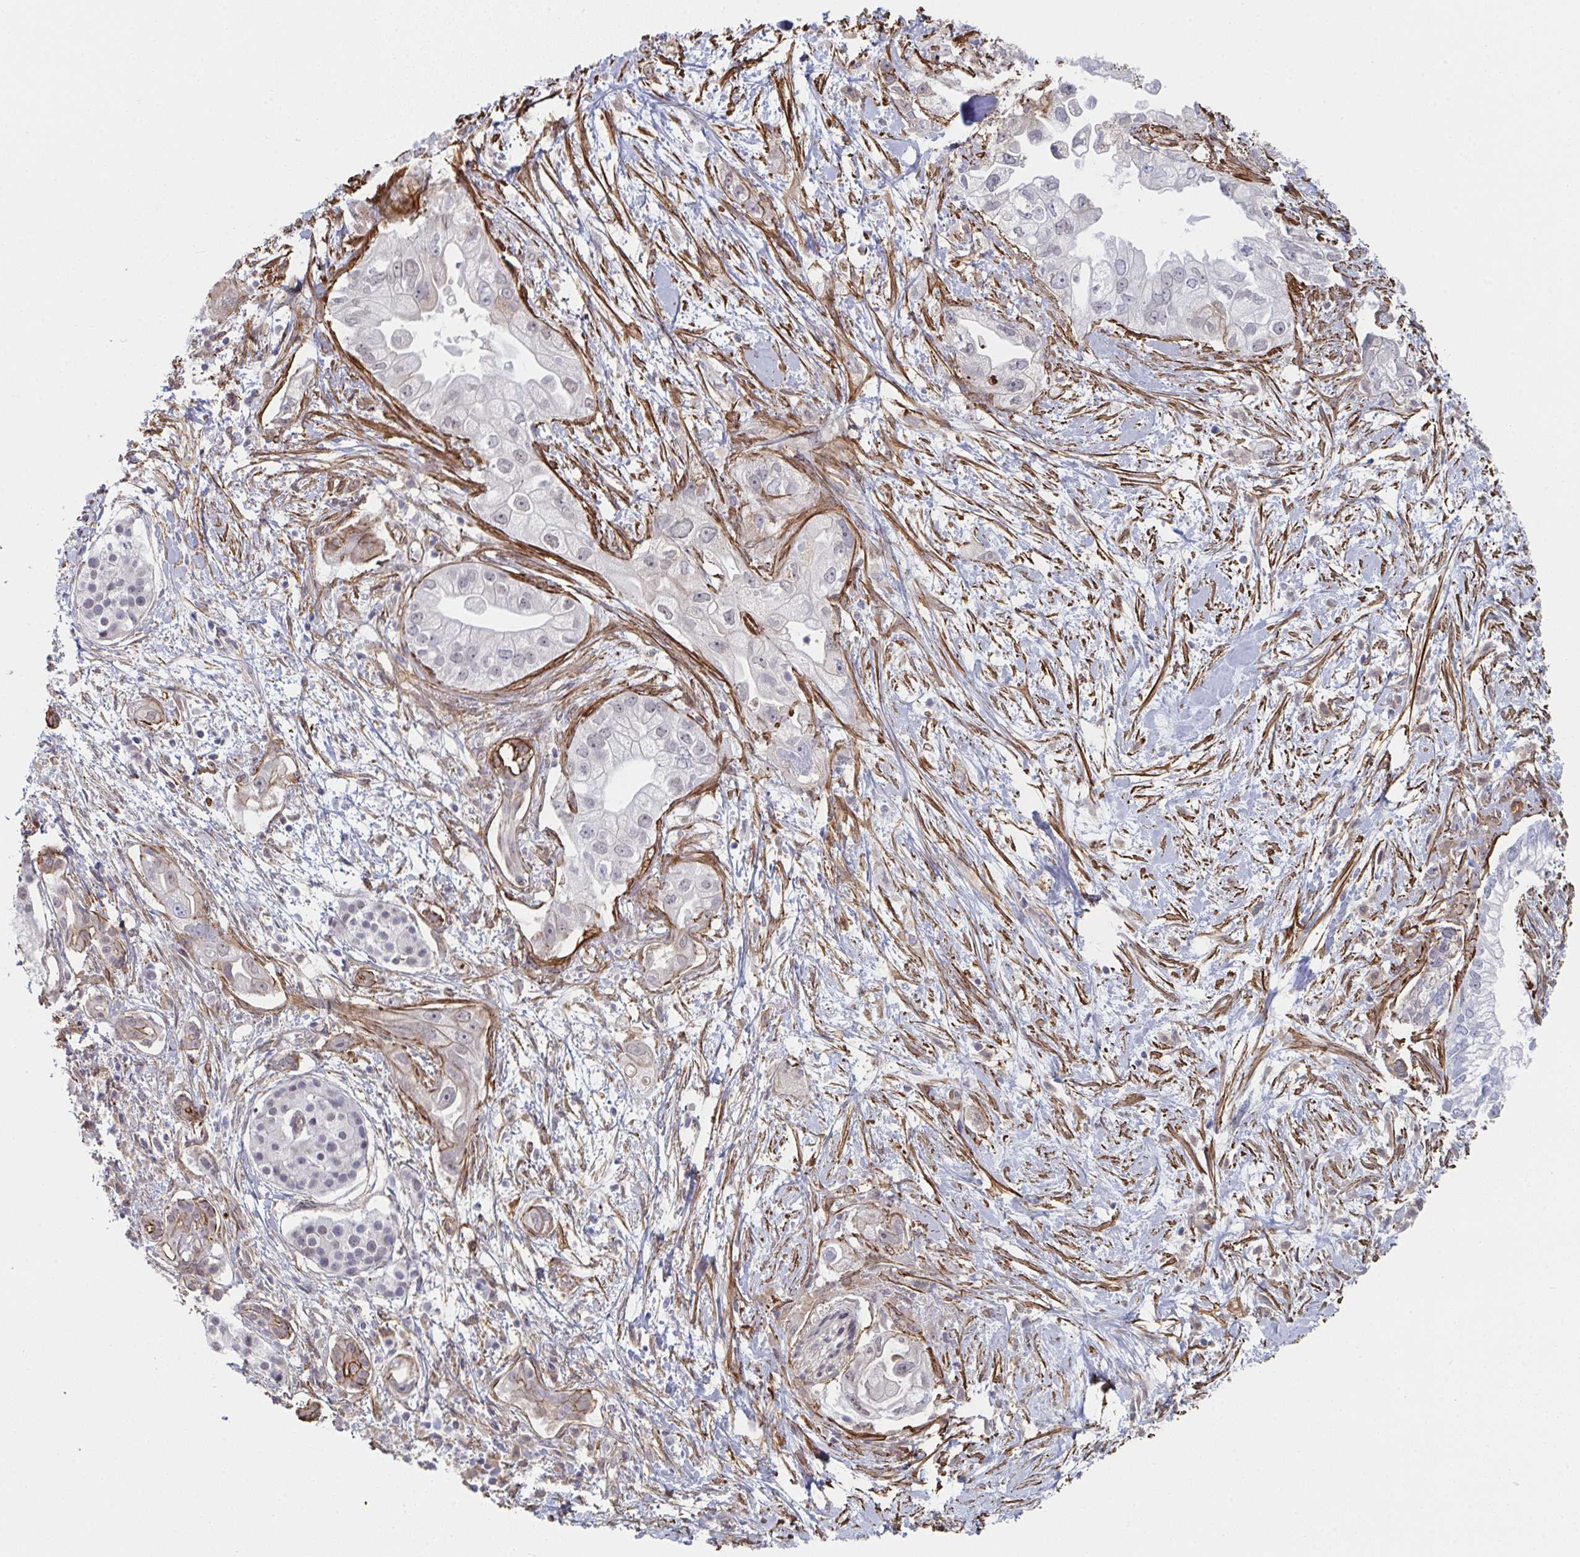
{"staining": {"intensity": "weak", "quantity": "<25%", "location": "cytoplasmic/membranous"}, "tissue": "pancreatic cancer", "cell_type": "Tumor cells", "image_type": "cancer", "snomed": [{"axis": "morphology", "description": "Adenocarcinoma, NOS"}, {"axis": "topography", "description": "Pancreas"}], "caption": "Tumor cells show no significant protein staining in pancreatic cancer. Brightfield microscopy of IHC stained with DAB (3,3'-diaminobenzidine) (brown) and hematoxylin (blue), captured at high magnification.", "gene": "NEURL4", "patient": {"sex": "male", "age": 70}}